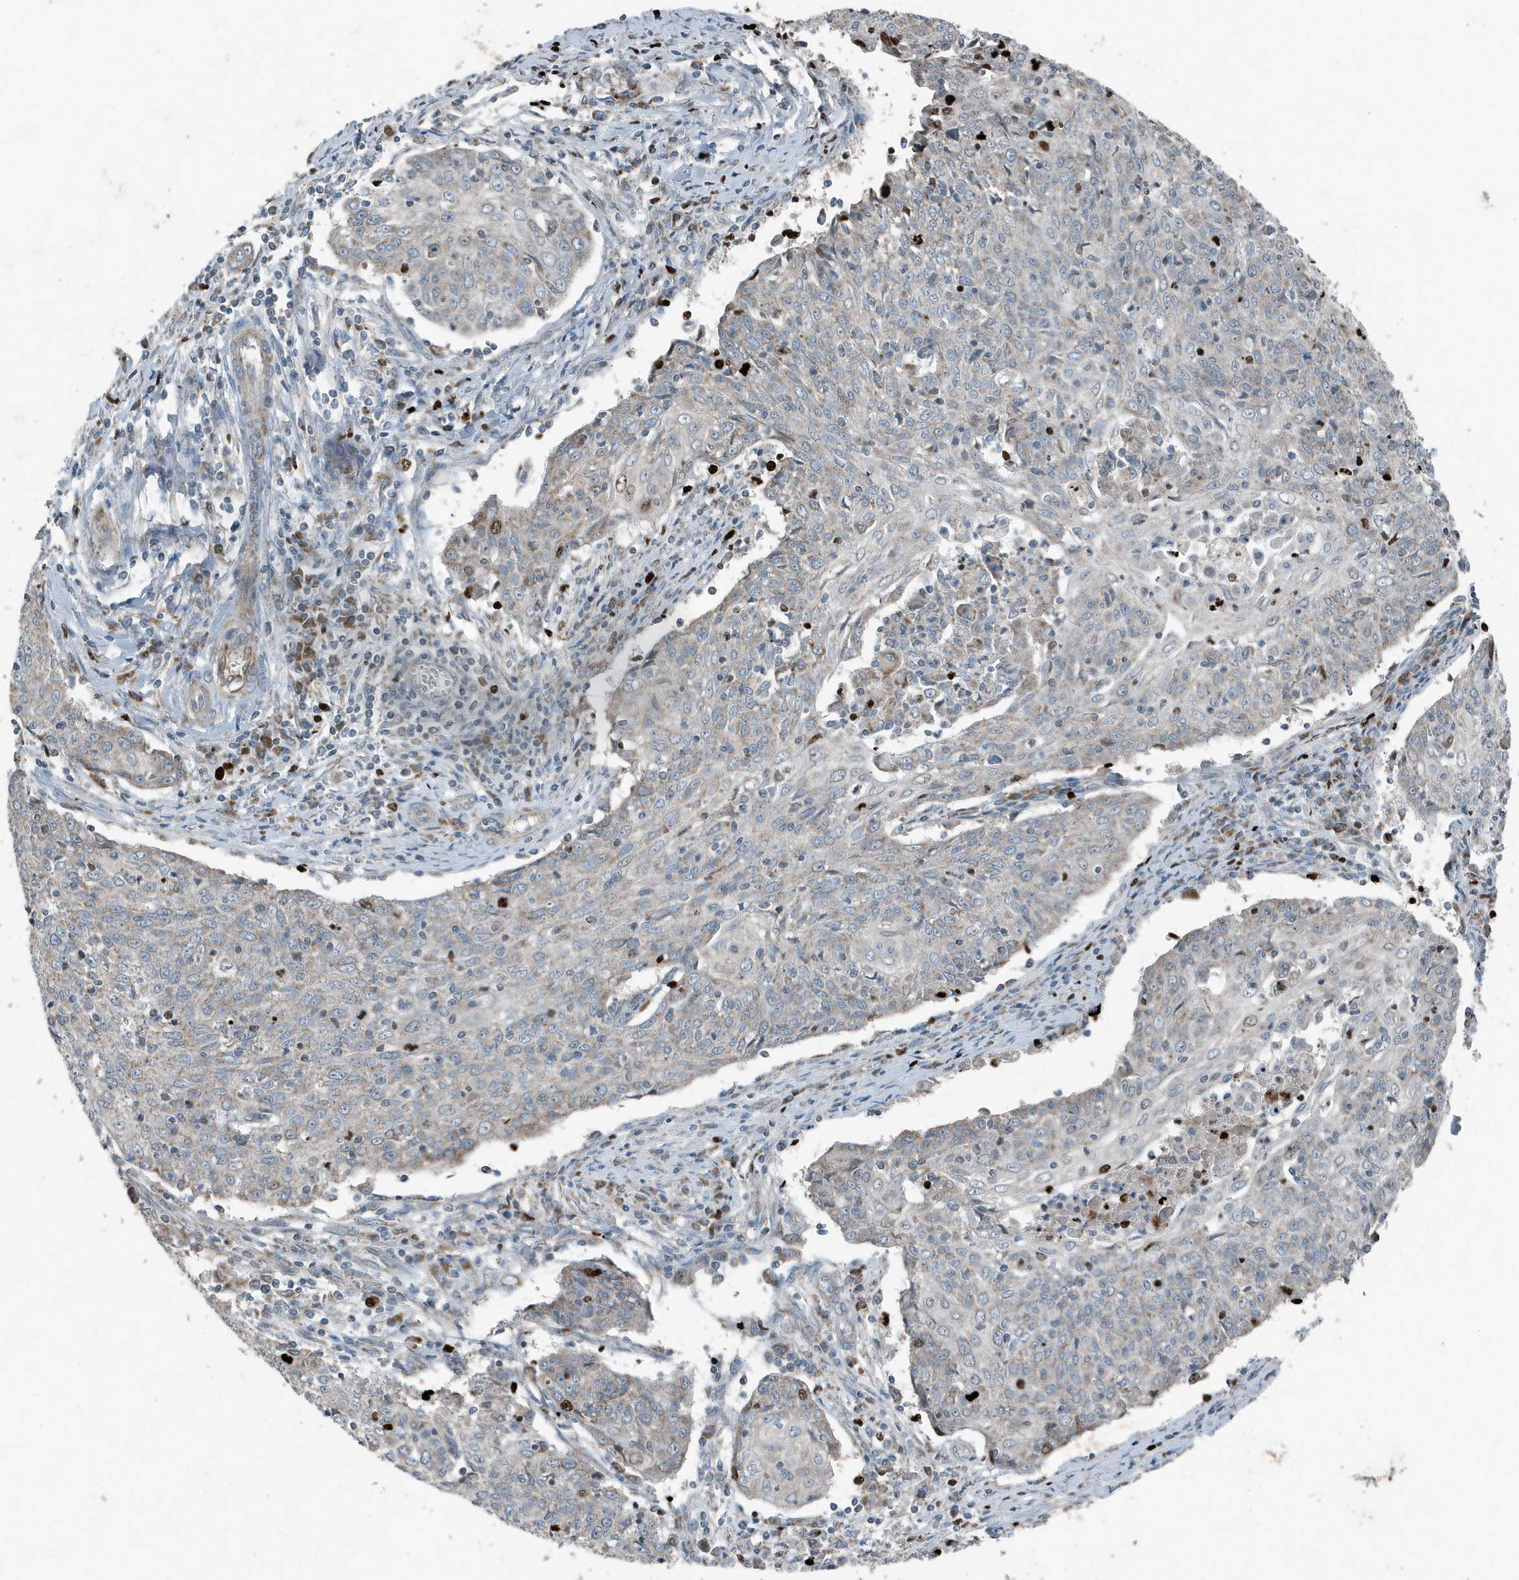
{"staining": {"intensity": "negative", "quantity": "none", "location": "none"}, "tissue": "cervical cancer", "cell_type": "Tumor cells", "image_type": "cancer", "snomed": [{"axis": "morphology", "description": "Squamous cell carcinoma, NOS"}, {"axis": "topography", "description": "Cervix"}], "caption": "Immunohistochemistry (IHC) of cervical cancer (squamous cell carcinoma) shows no staining in tumor cells.", "gene": "MT-CYB", "patient": {"sex": "female", "age": 48}}